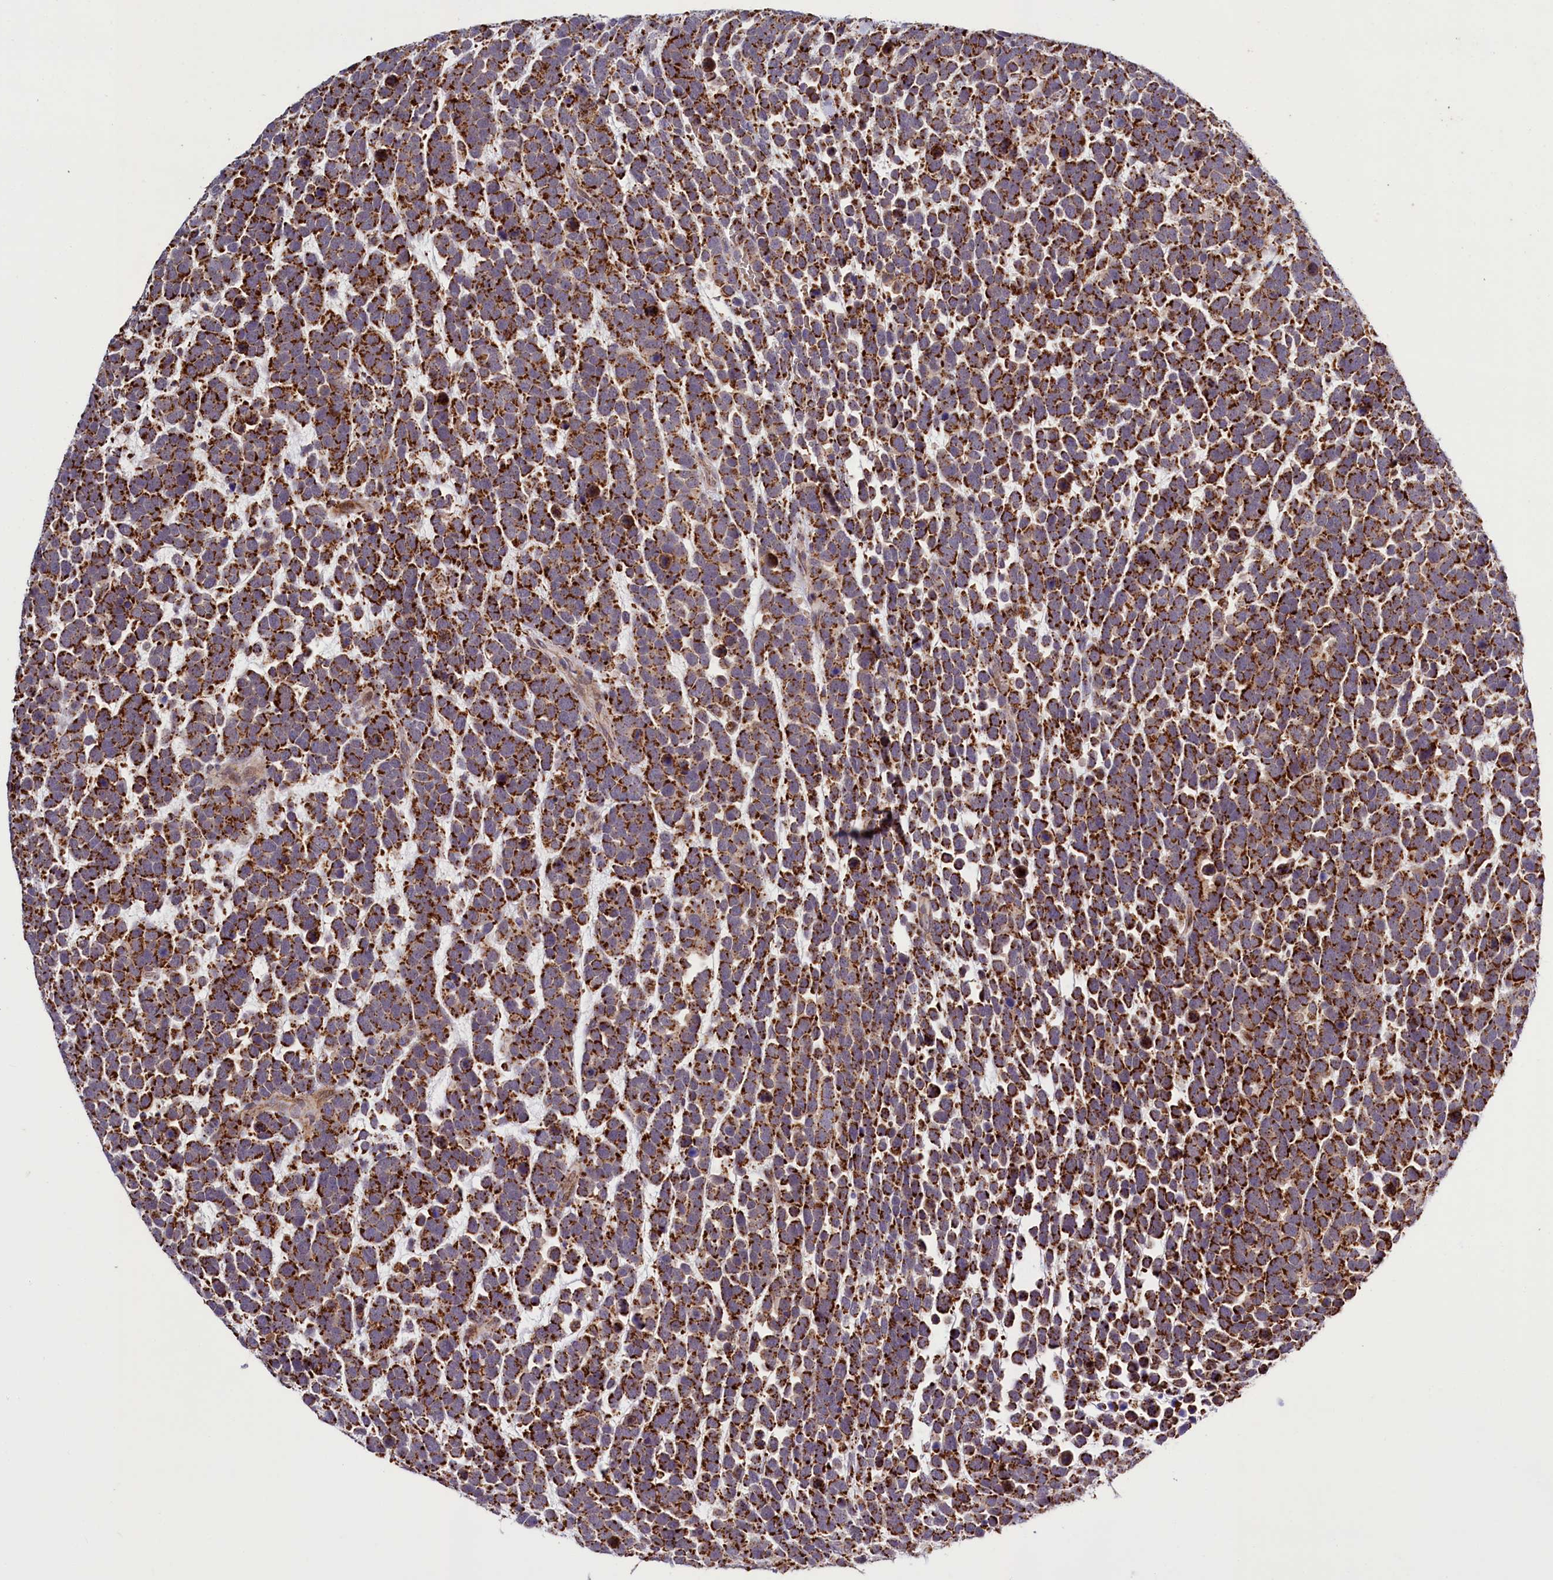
{"staining": {"intensity": "strong", "quantity": ">75%", "location": "cytoplasmic/membranous"}, "tissue": "urothelial cancer", "cell_type": "Tumor cells", "image_type": "cancer", "snomed": [{"axis": "morphology", "description": "Urothelial carcinoma, High grade"}, {"axis": "topography", "description": "Urinary bladder"}], "caption": "Protein staining reveals strong cytoplasmic/membranous staining in about >75% of tumor cells in high-grade urothelial carcinoma.", "gene": "DYNC2H1", "patient": {"sex": "female", "age": 82}}